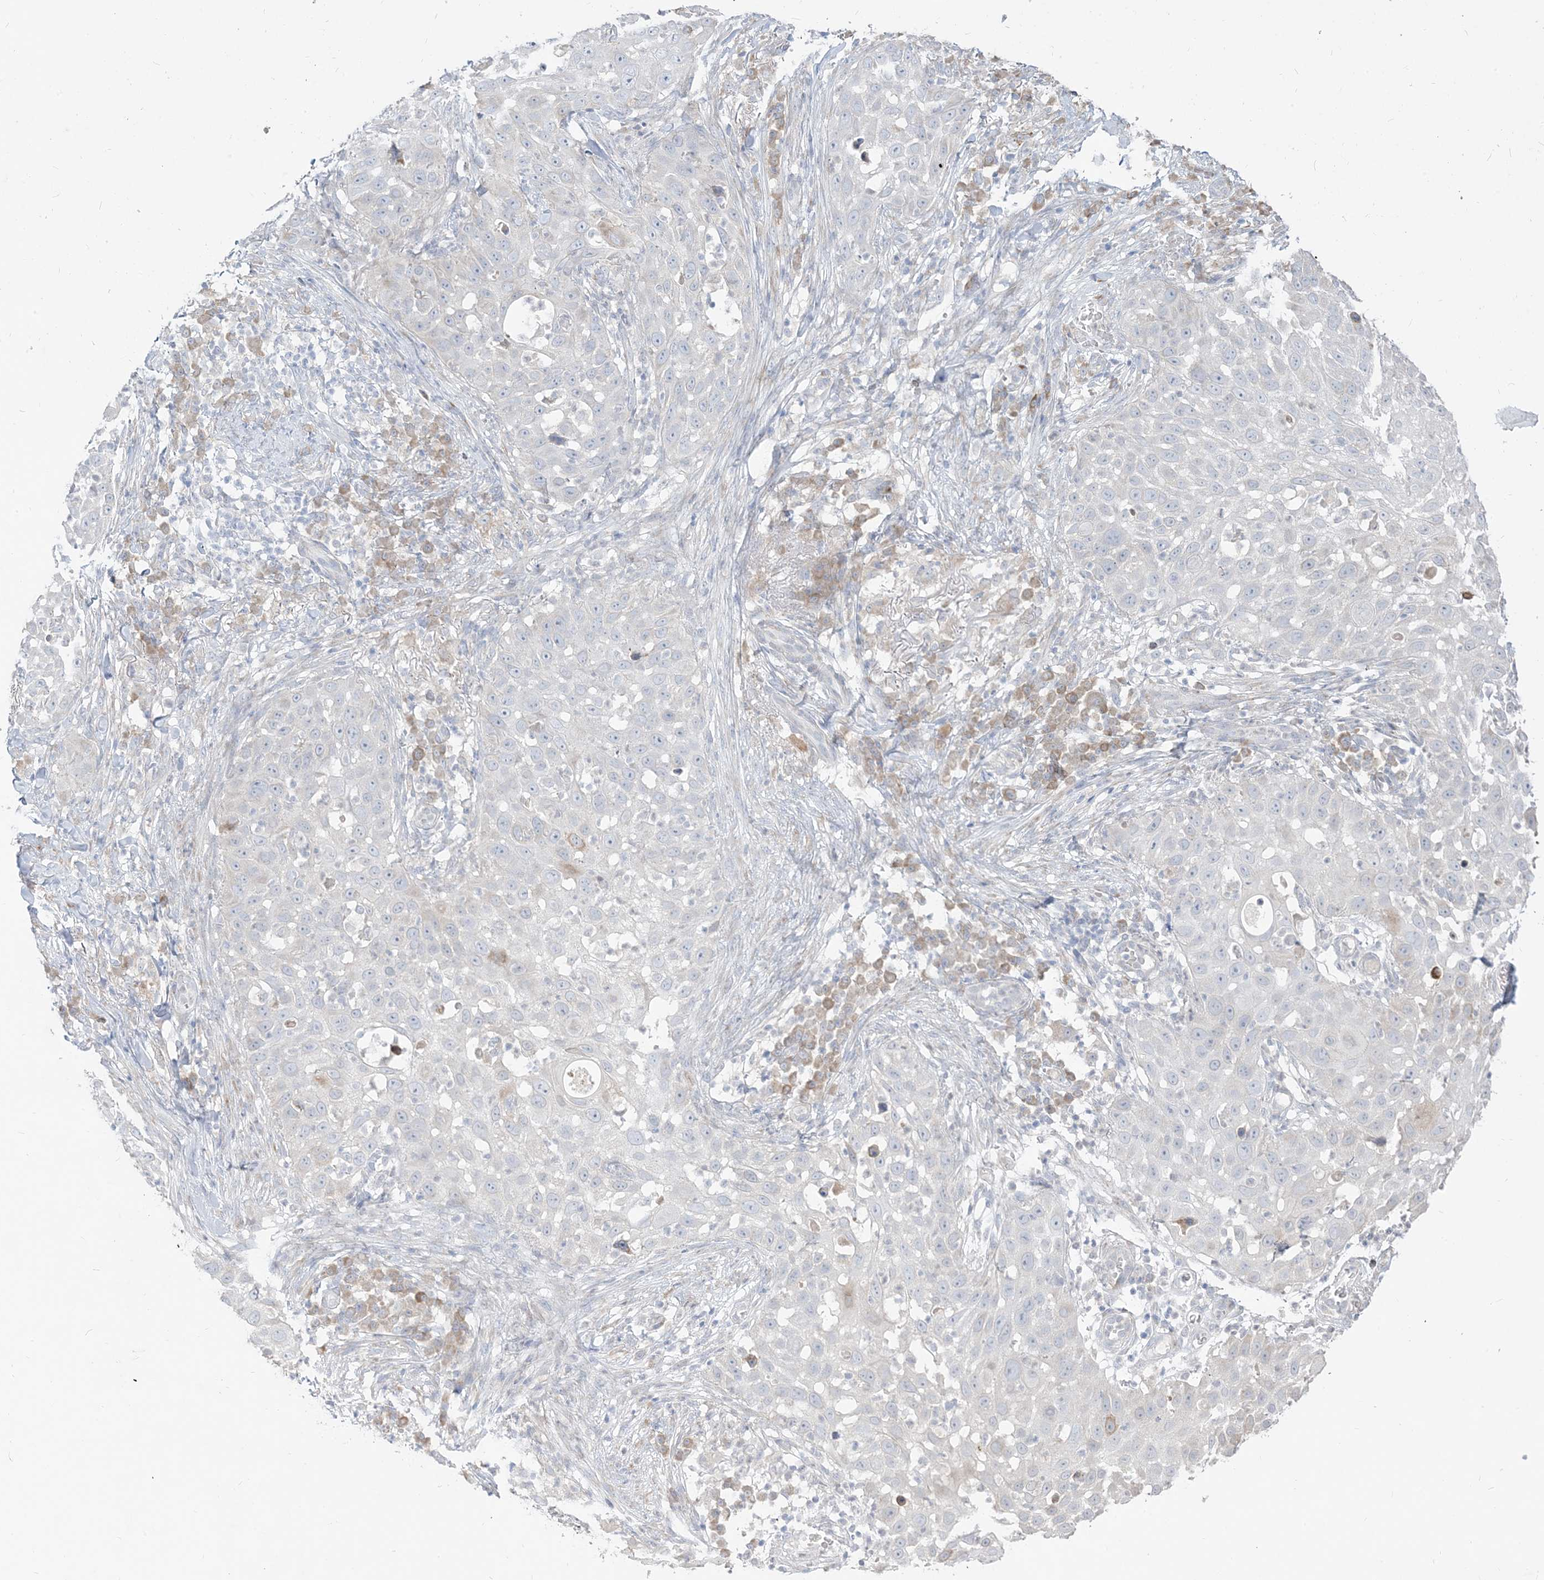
{"staining": {"intensity": "weak", "quantity": "<25%", "location": "cytoplasmic/membranous"}, "tissue": "skin cancer", "cell_type": "Tumor cells", "image_type": "cancer", "snomed": [{"axis": "morphology", "description": "Squamous cell carcinoma, NOS"}, {"axis": "topography", "description": "Skin"}], "caption": "High magnification brightfield microscopy of squamous cell carcinoma (skin) stained with DAB (3,3'-diaminobenzidine) (brown) and counterstained with hematoxylin (blue): tumor cells show no significant expression.", "gene": "LOXL3", "patient": {"sex": "female", "age": 44}}